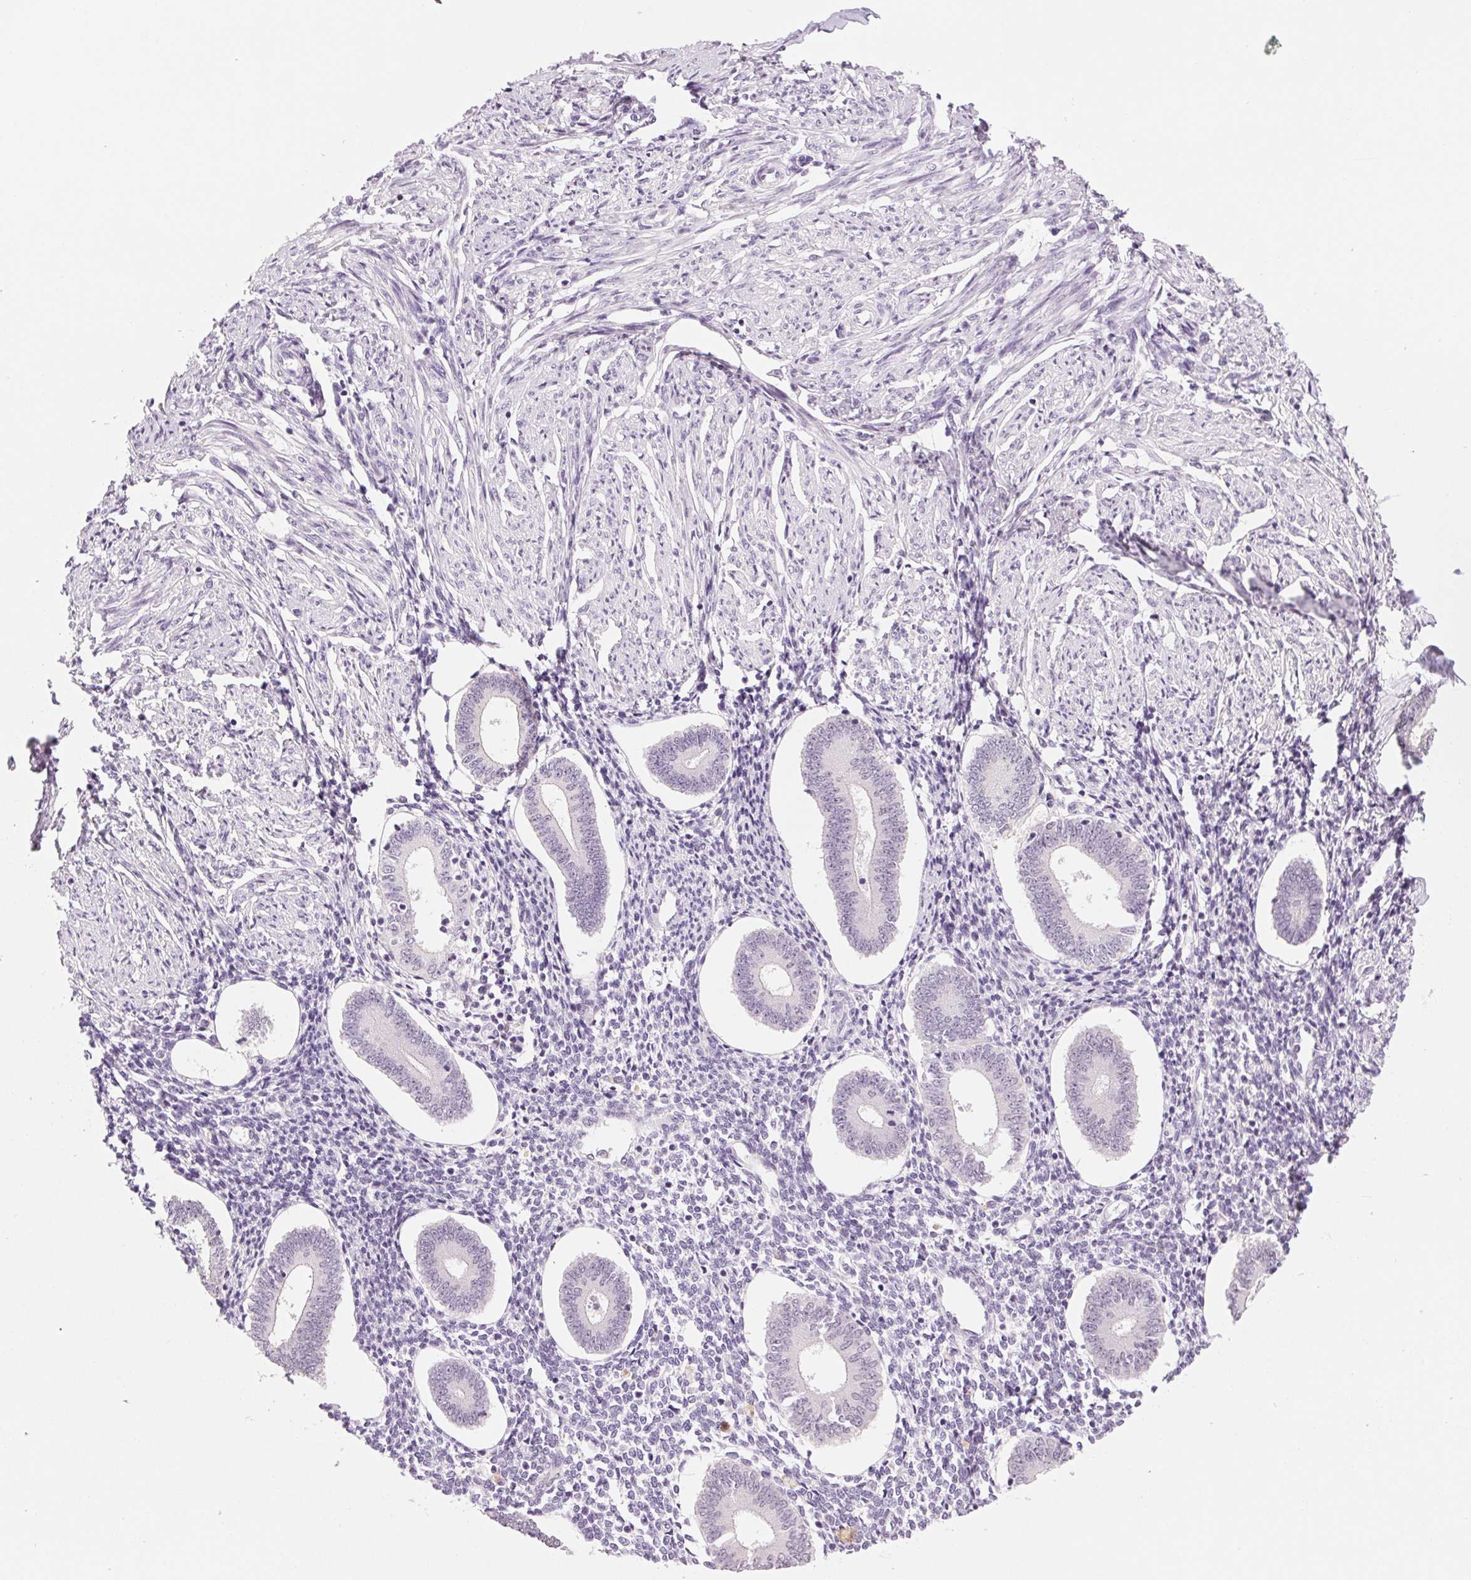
{"staining": {"intensity": "negative", "quantity": "none", "location": "none"}, "tissue": "endometrium", "cell_type": "Cells in endometrial stroma", "image_type": "normal", "snomed": [{"axis": "morphology", "description": "Normal tissue, NOS"}, {"axis": "topography", "description": "Endometrium"}], "caption": "Endometrium stained for a protein using immunohistochemistry (IHC) displays no staining cells in endometrial stroma.", "gene": "MPO", "patient": {"sex": "female", "age": 40}}